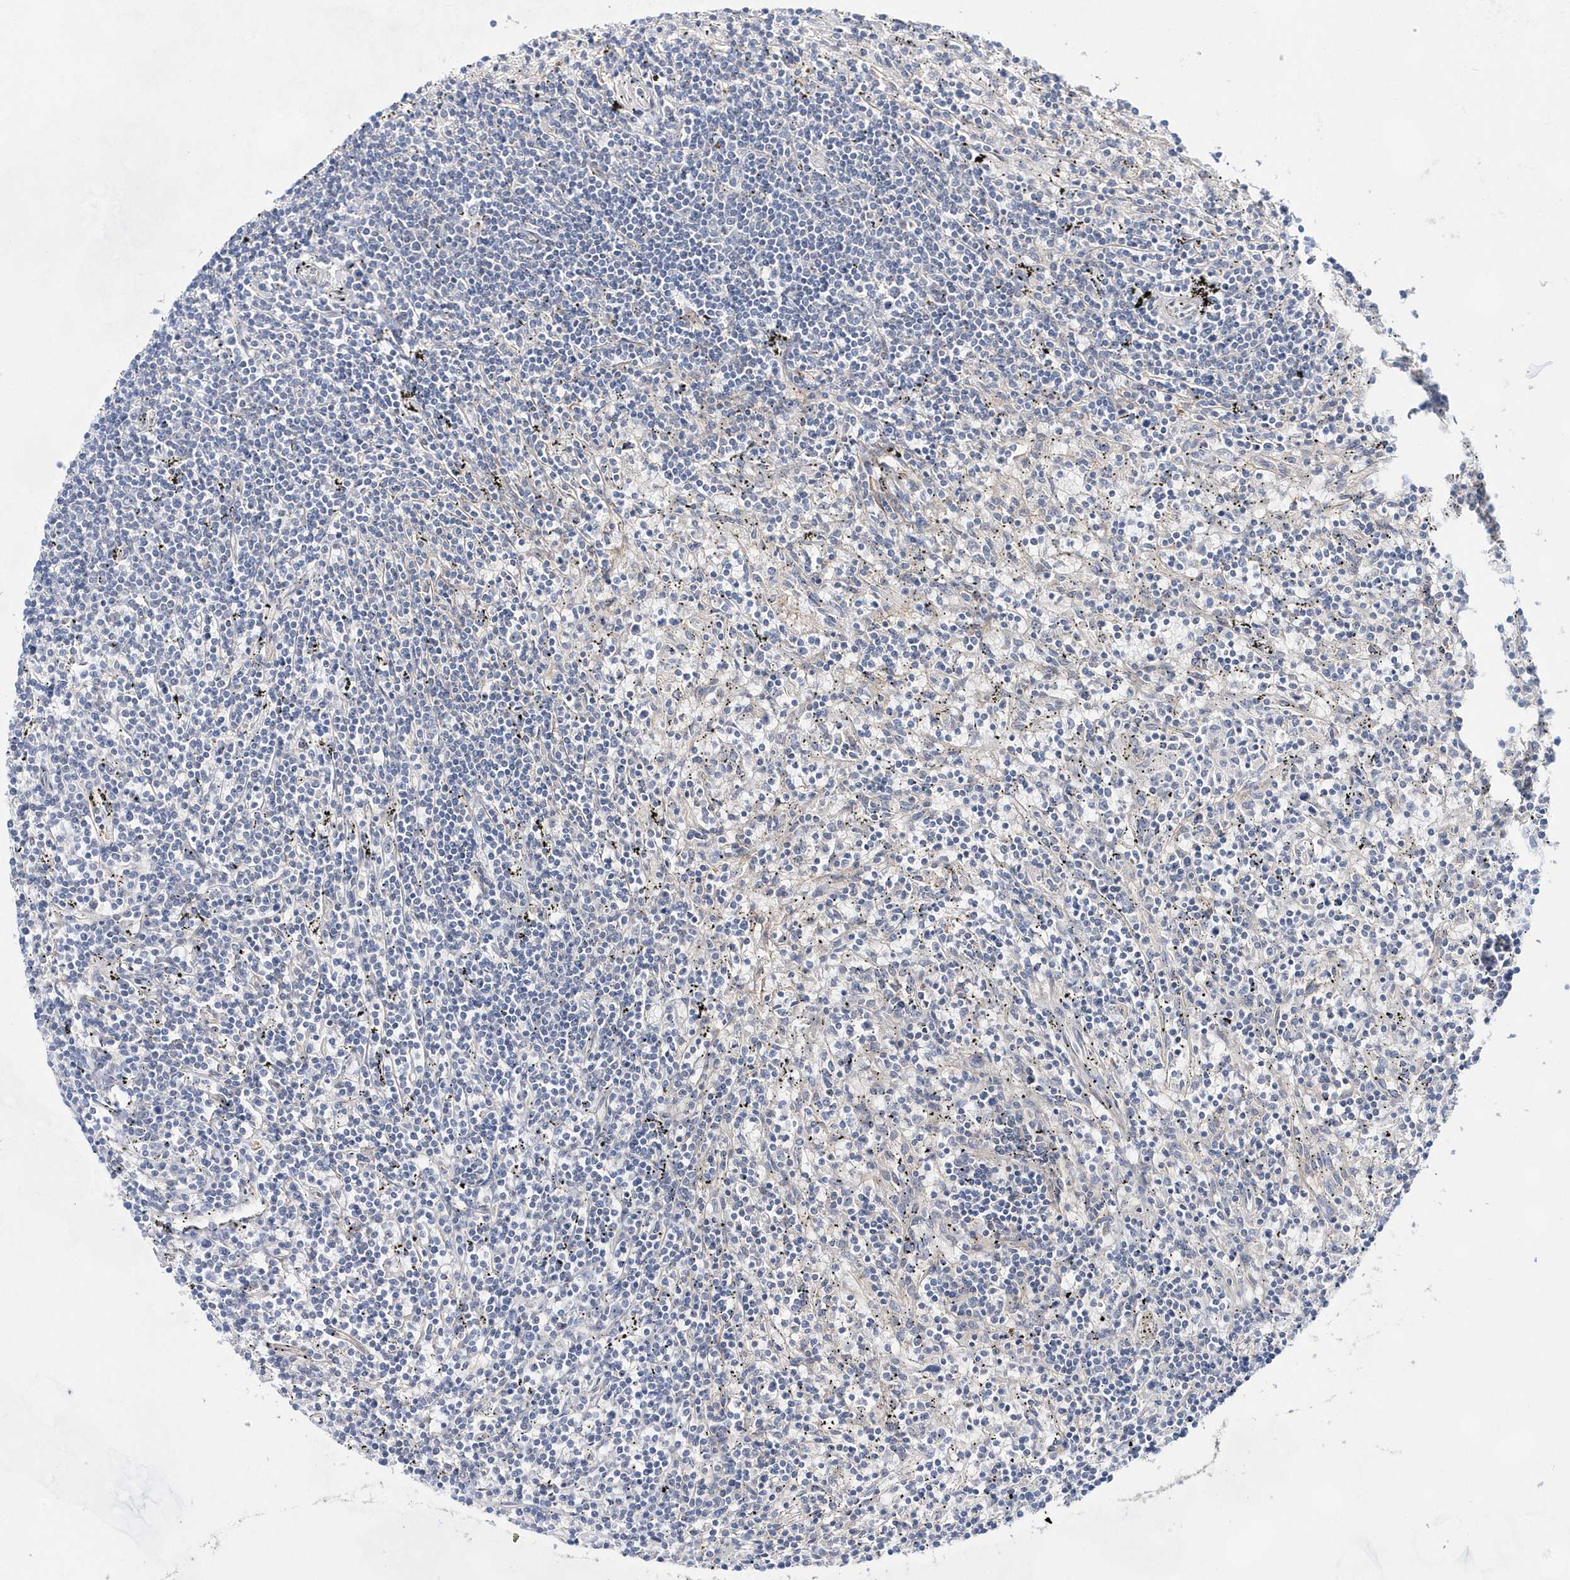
{"staining": {"intensity": "negative", "quantity": "none", "location": "none"}, "tissue": "lymphoma", "cell_type": "Tumor cells", "image_type": "cancer", "snomed": [{"axis": "morphology", "description": "Malignant lymphoma, non-Hodgkin's type, Low grade"}, {"axis": "topography", "description": "Spleen"}], "caption": "Protein analysis of lymphoma shows no significant positivity in tumor cells.", "gene": "BDH2", "patient": {"sex": "male", "age": 76}}